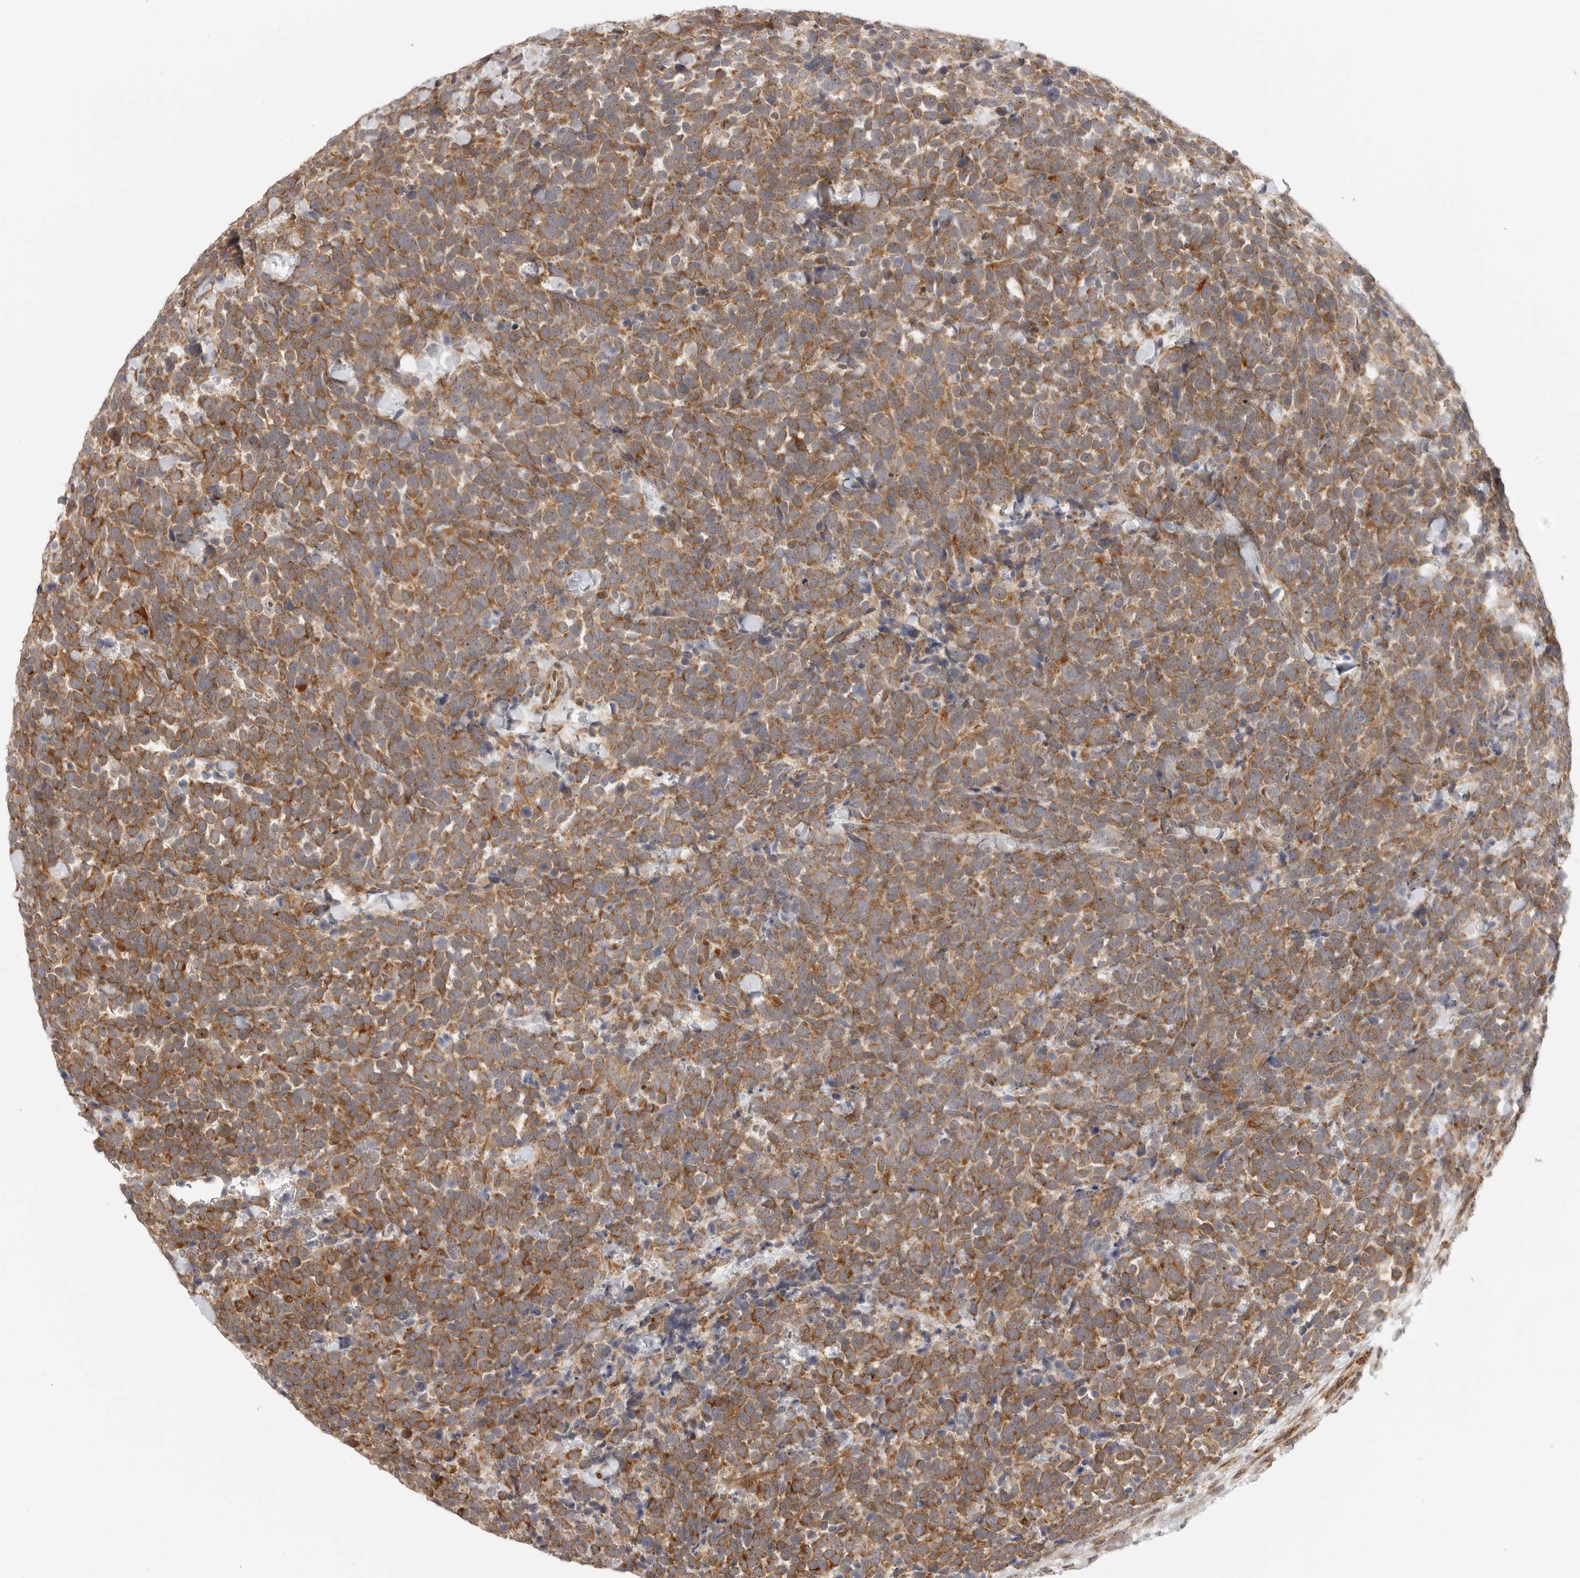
{"staining": {"intensity": "moderate", "quantity": ">75%", "location": "cytoplasmic/membranous,nuclear"}, "tissue": "urothelial cancer", "cell_type": "Tumor cells", "image_type": "cancer", "snomed": [{"axis": "morphology", "description": "Urothelial carcinoma, High grade"}, {"axis": "topography", "description": "Urinary bladder"}], "caption": "A photomicrograph of urothelial carcinoma (high-grade) stained for a protein shows moderate cytoplasmic/membranous and nuclear brown staining in tumor cells.", "gene": "DSCC1", "patient": {"sex": "female", "age": 82}}